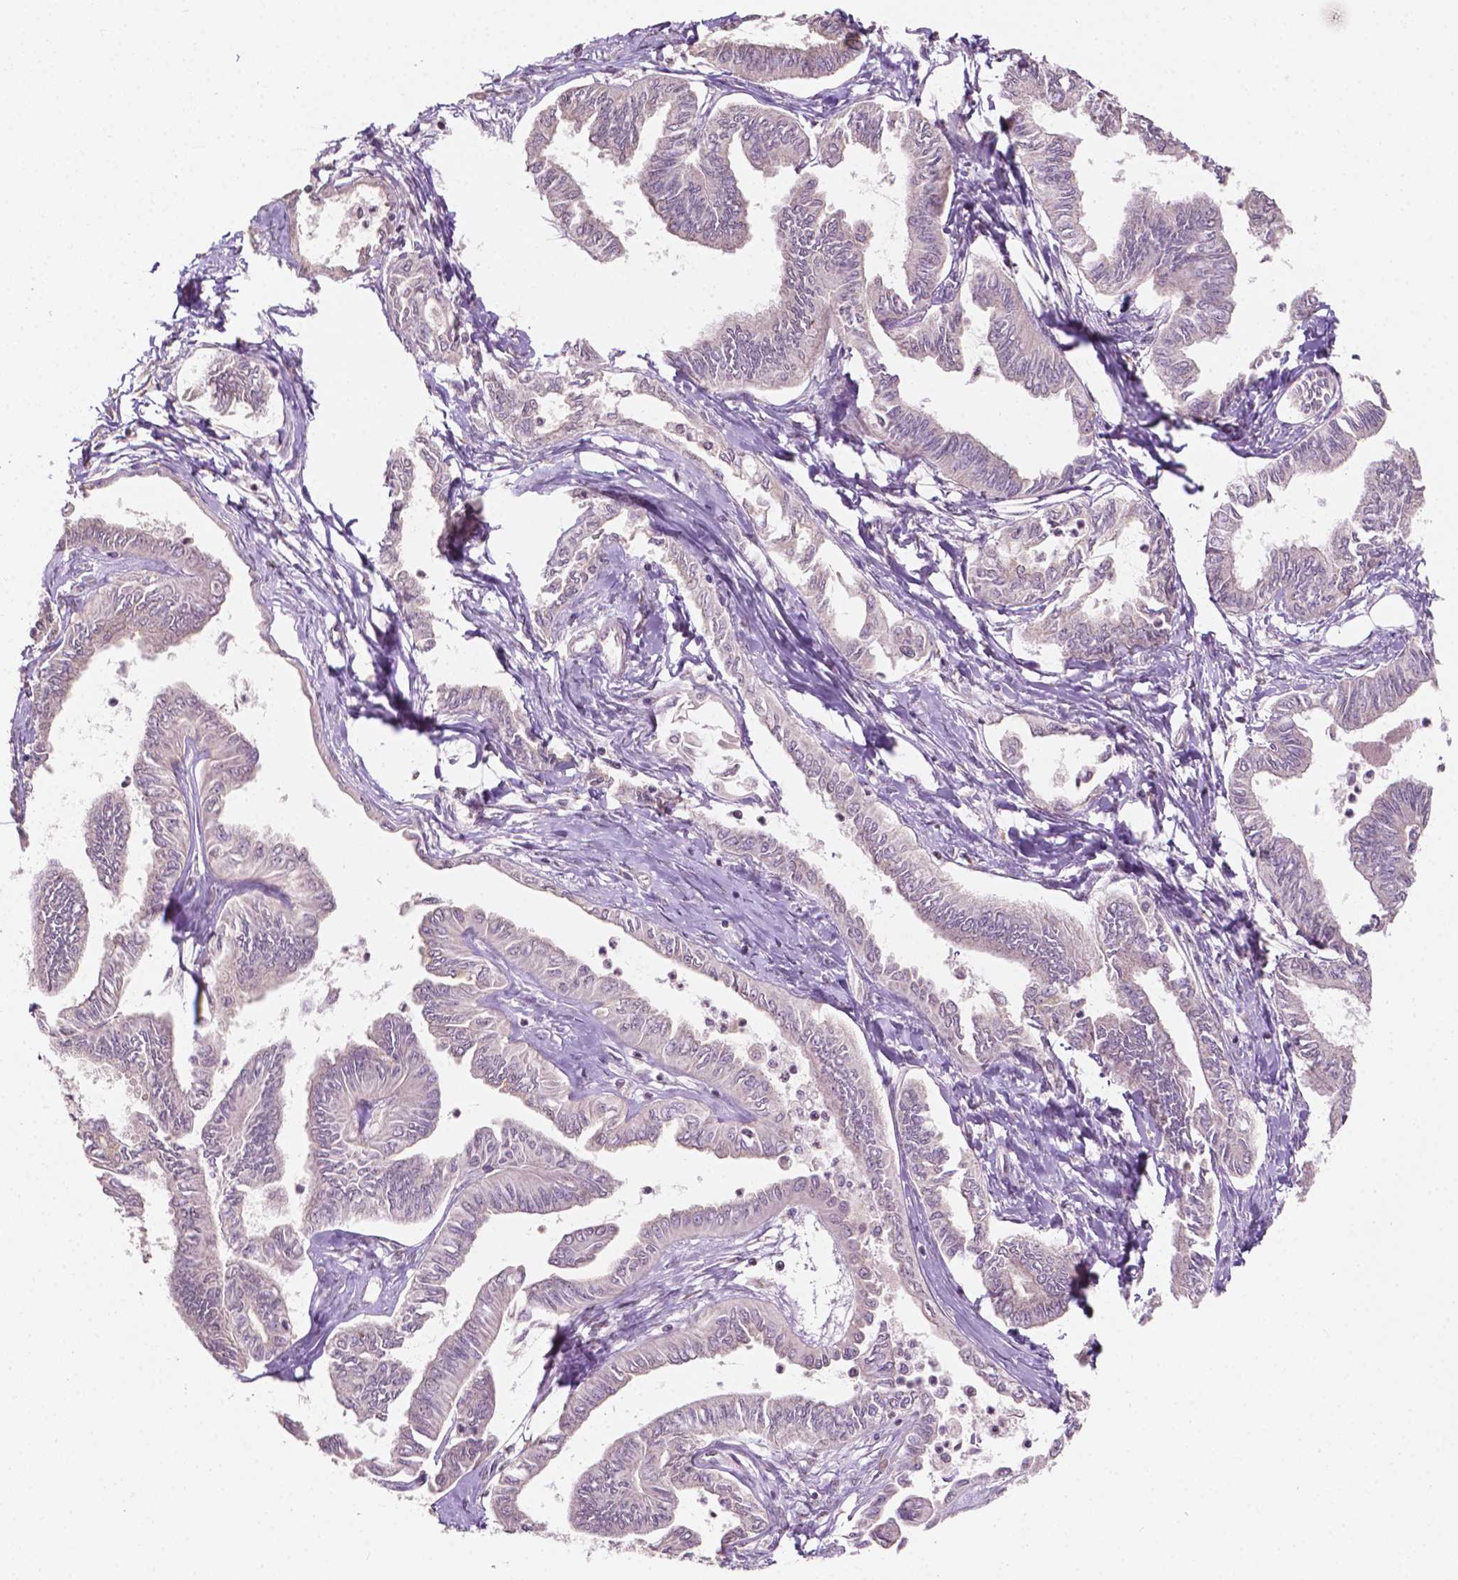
{"staining": {"intensity": "negative", "quantity": "none", "location": "none"}, "tissue": "ovarian cancer", "cell_type": "Tumor cells", "image_type": "cancer", "snomed": [{"axis": "morphology", "description": "Carcinoma, endometroid"}, {"axis": "topography", "description": "Ovary"}], "caption": "High magnification brightfield microscopy of endometroid carcinoma (ovarian) stained with DAB (brown) and counterstained with hematoxylin (blue): tumor cells show no significant positivity.", "gene": "NOS1AP", "patient": {"sex": "female", "age": 70}}